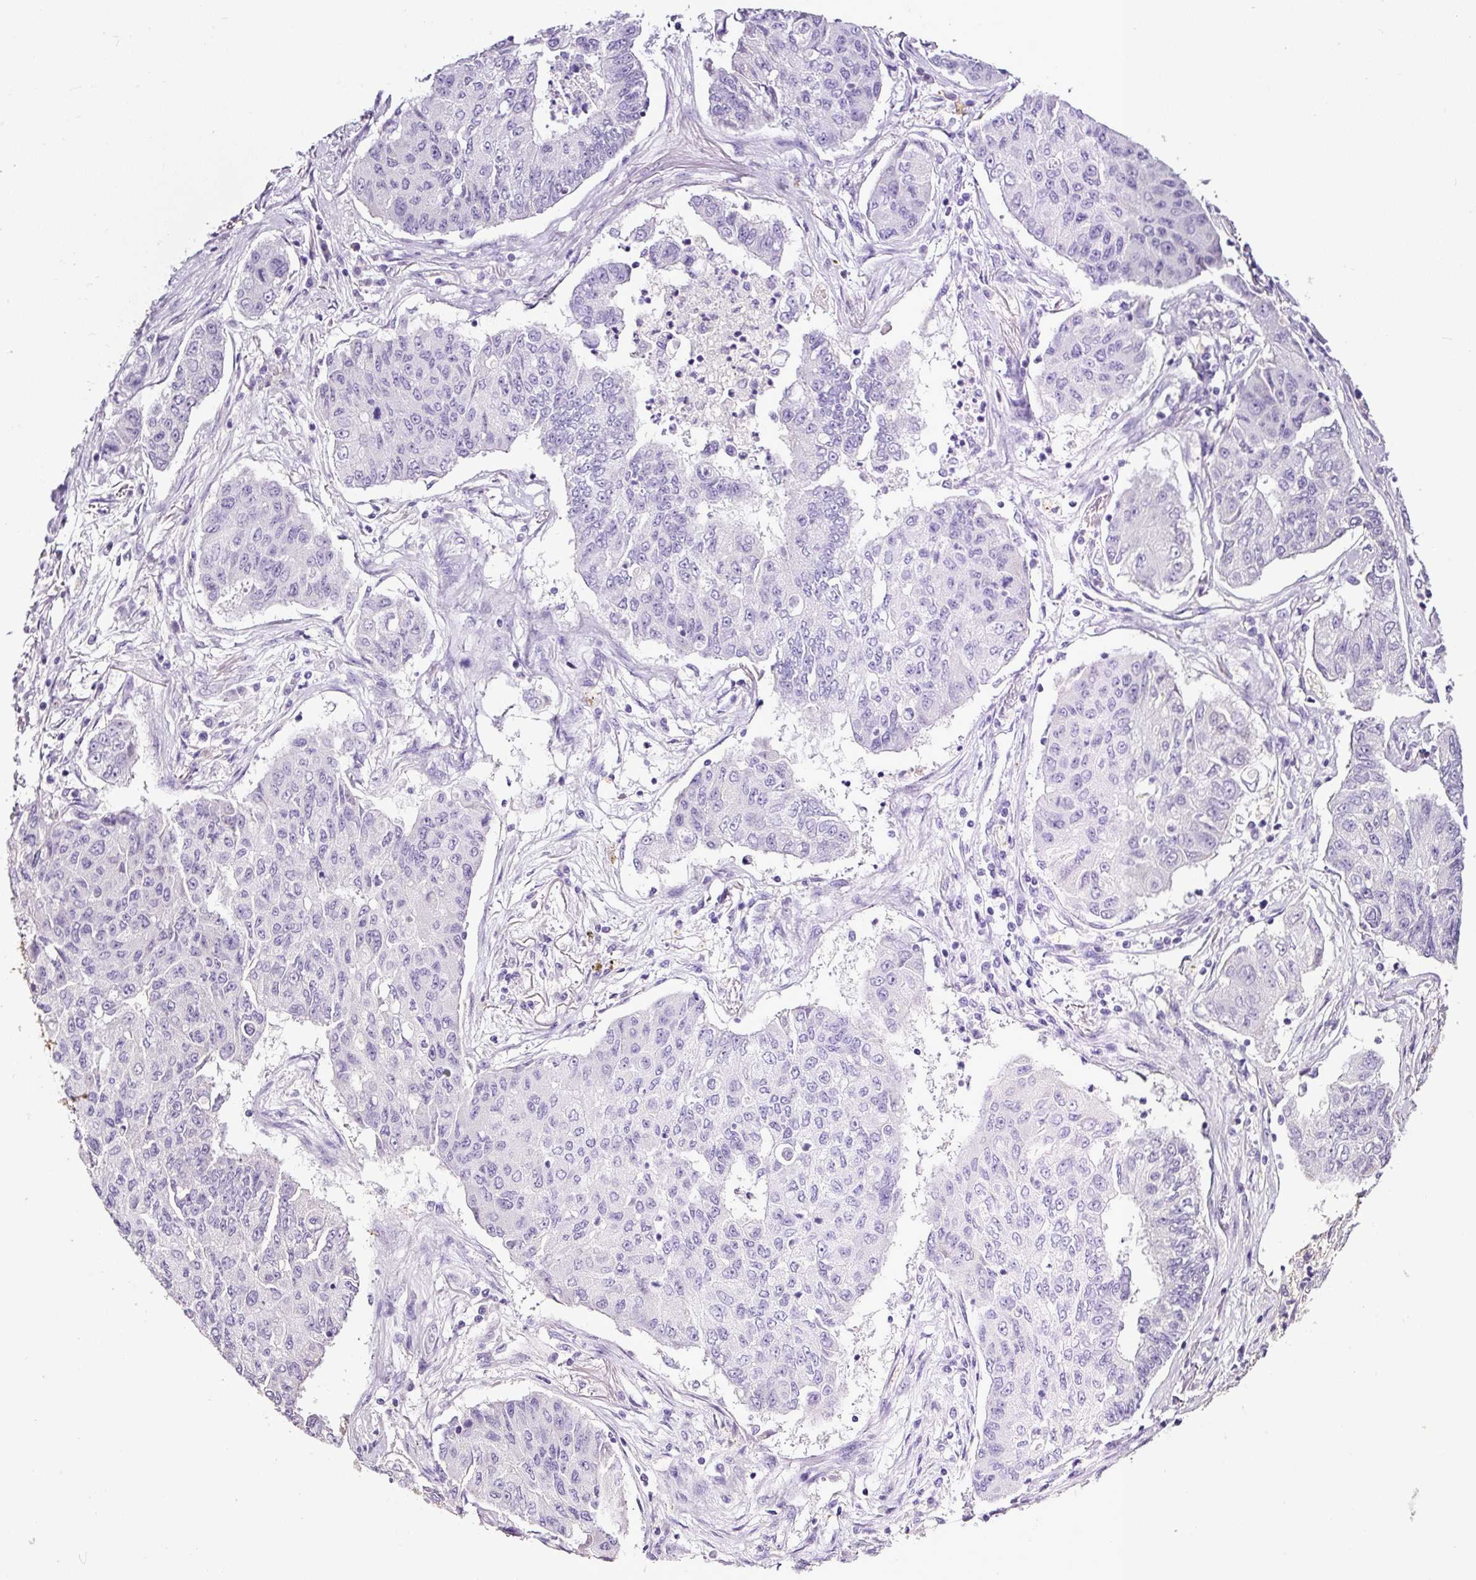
{"staining": {"intensity": "negative", "quantity": "none", "location": "none"}, "tissue": "lung cancer", "cell_type": "Tumor cells", "image_type": "cancer", "snomed": [{"axis": "morphology", "description": "Squamous cell carcinoma, NOS"}, {"axis": "topography", "description": "Lung"}], "caption": "Immunohistochemistry (IHC) of human lung cancer (squamous cell carcinoma) displays no expression in tumor cells. (DAB immunohistochemistry with hematoxylin counter stain).", "gene": "SP8", "patient": {"sex": "male", "age": 74}}